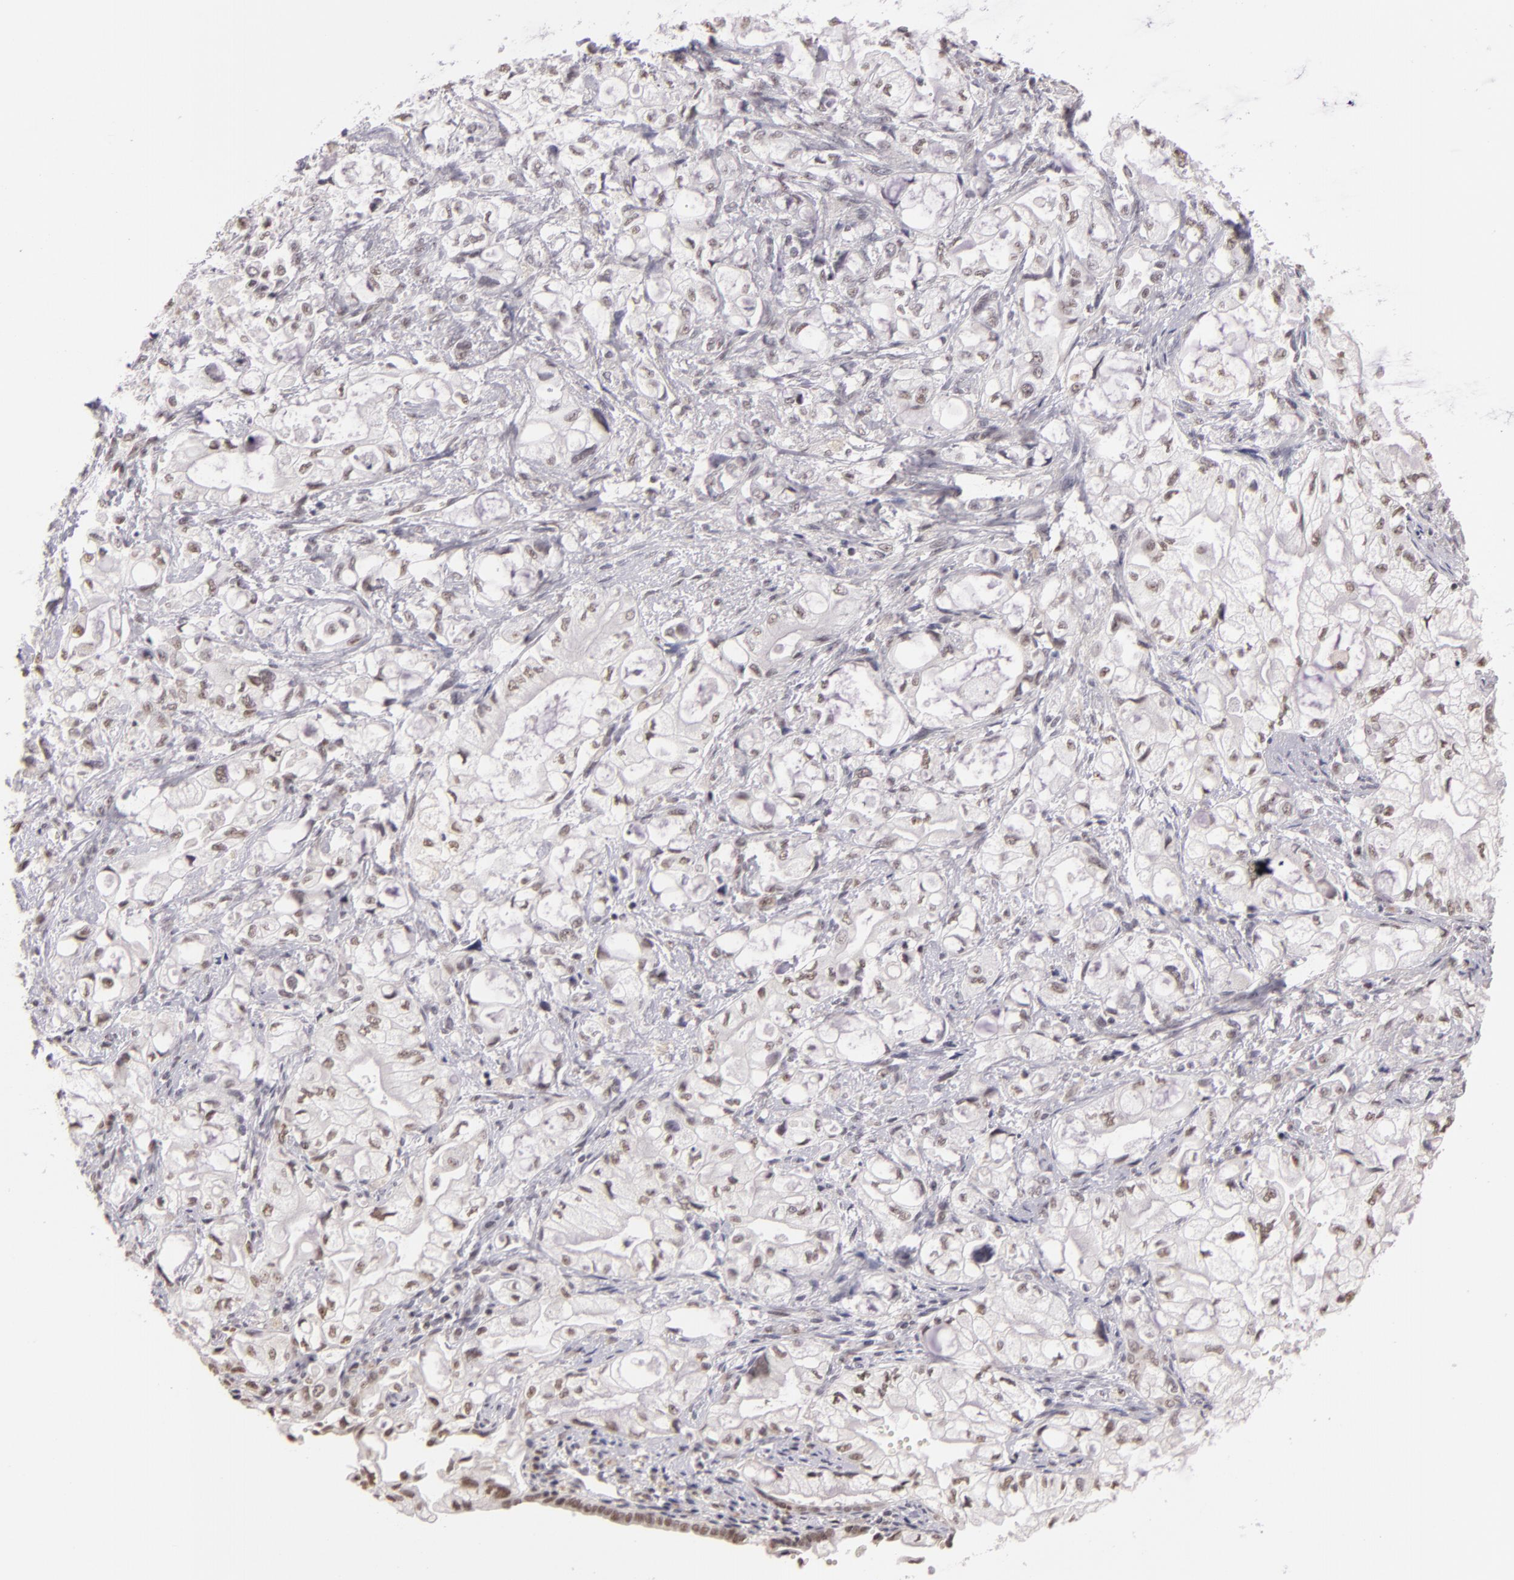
{"staining": {"intensity": "weak", "quantity": "<25%", "location": "nuclear"}, "tissue": "pancreatic cancer", "cell_type": "Tumor cells", "image_type": "cancer", "snomed": [{"axis": "morphology", "description": "Adenocarcinoma, NOS"}, {"axis": "topography", "description": "Pancreas"}], "caption": "DAB (3,3'-diaminobenzidine) immunohistochemical staining of human pancreatic adenocarcinoma displays no significant expression in tumor cells.", "gene": "INTS6", "patient": {"sex": "male", "age": 79}}